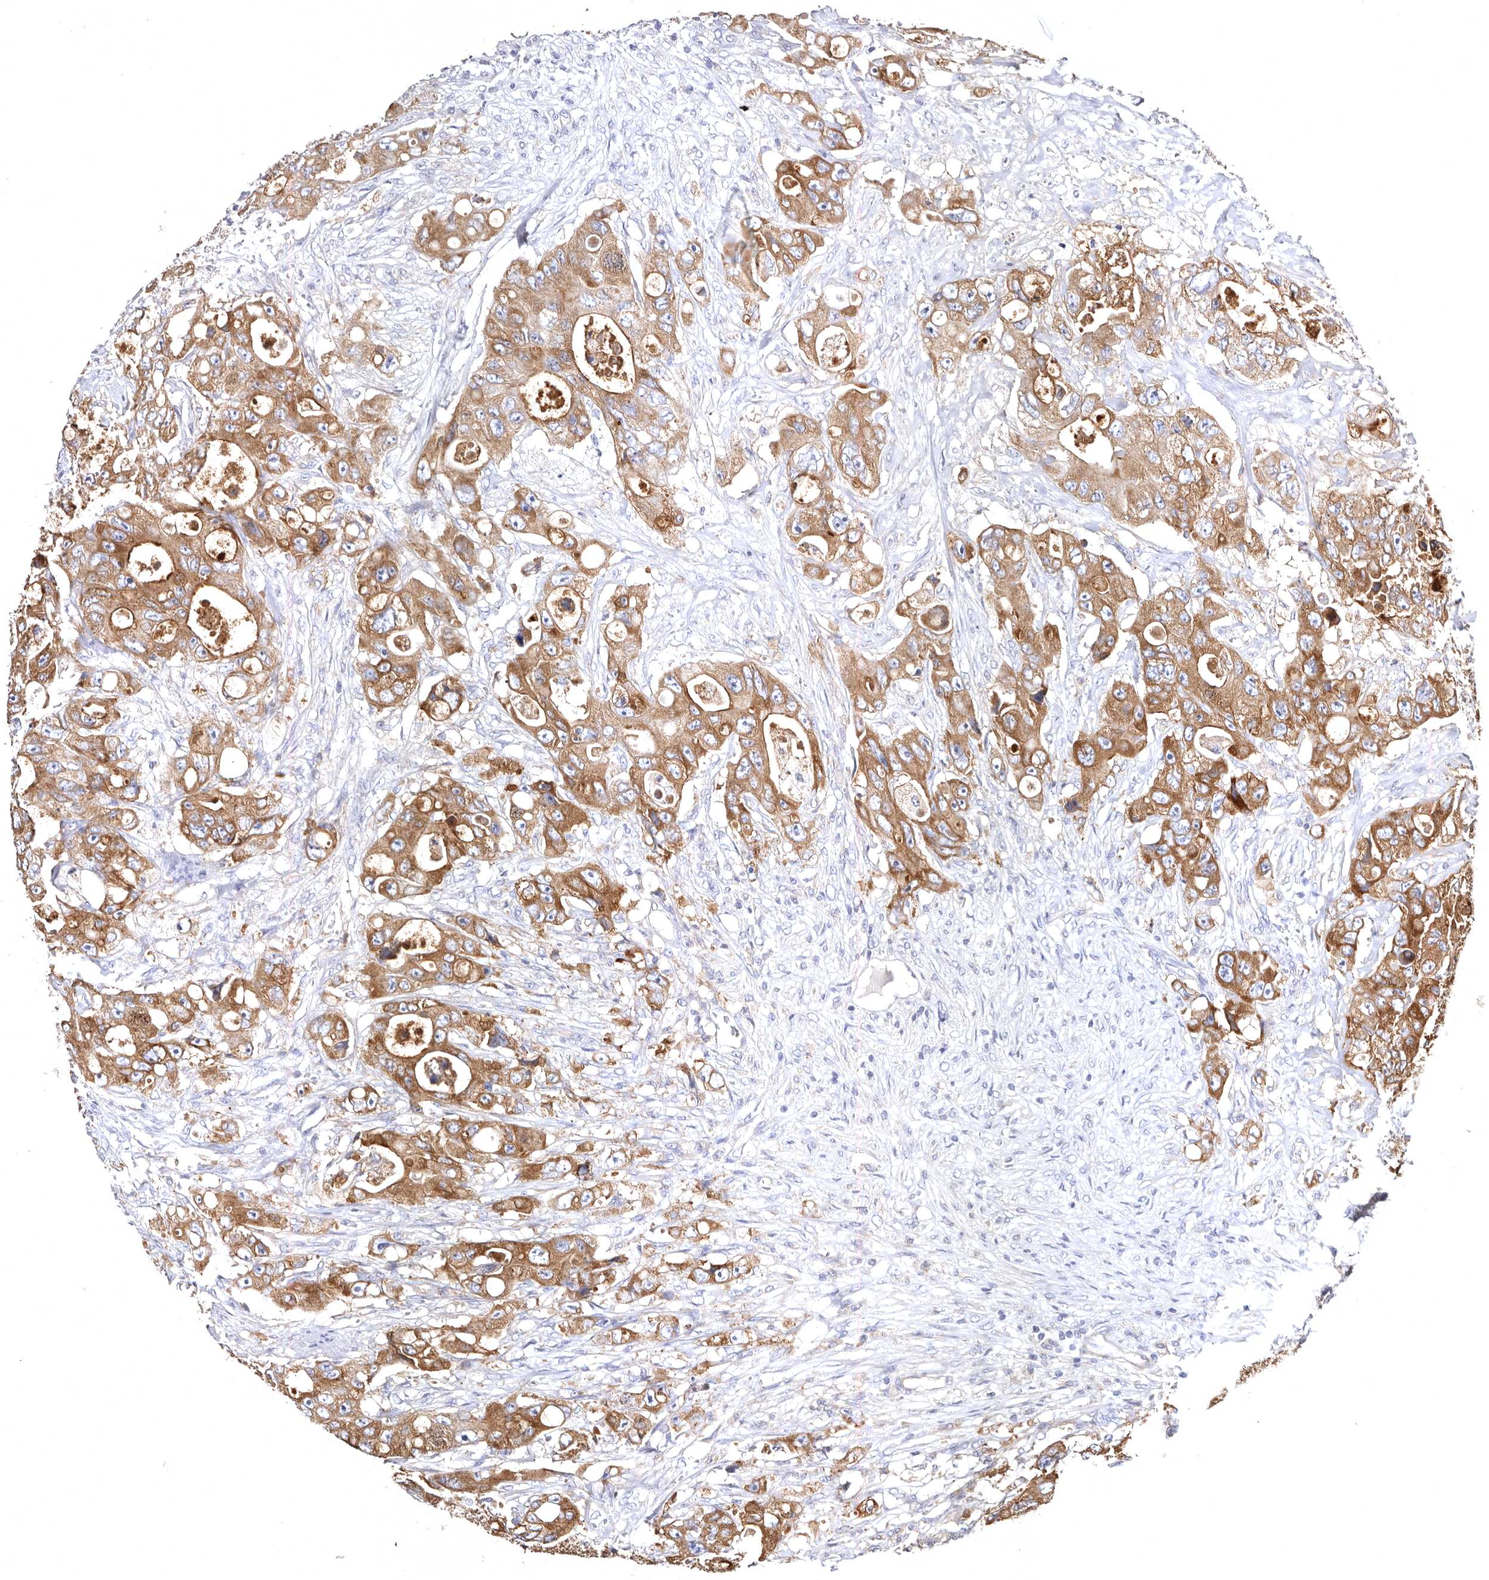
{"staining": {"intensity": "moderate", "quantity": ">75%", "location": "cytoplasmic/membranous"}, "tissue": "colorectal cancer", "cell_type": "Tumor cells", "image_type": "cancer", "snomed": [{"axis": "morphology", "description": "Adenocarcinoma, NOS"}, {"axis": "topography", "description": "Colon"}], "caption": "Colorectal adenocarcinoma stained with IHC displays moderate cytoplasmic/membranous positivity in about >75% of tumor cells.", "gene": "BAIAP2L1", "patient": {"sex": "female", "age": 46}}